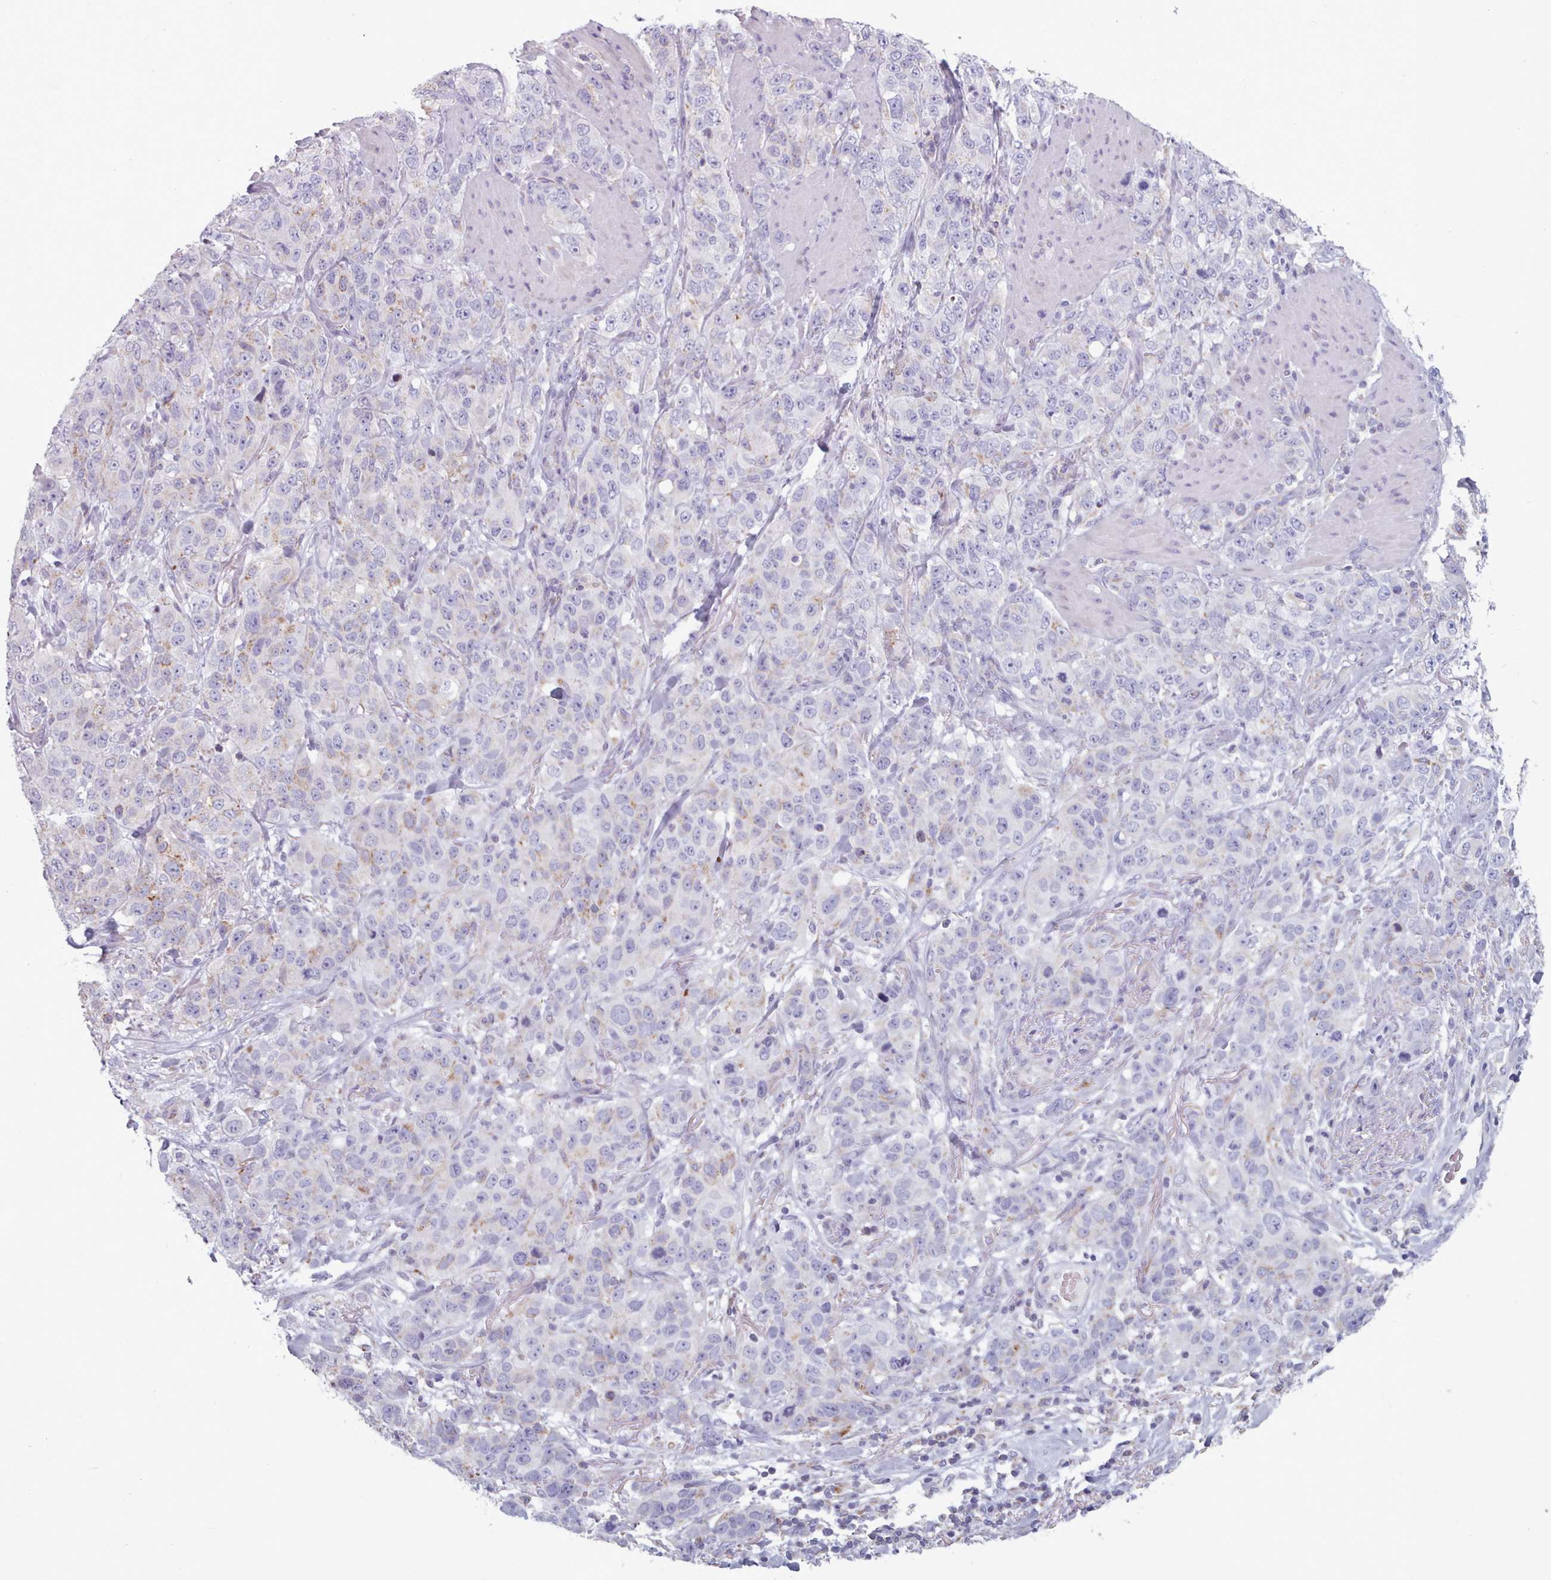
{"staining": {"intensity": "negative", "quantity": "none", "location": "none"}, "tissue": "stomach cancer", "cell_type": "Tumor cells", "image_type": "cancer", "snomed": [{"axis": "morphology", "description": "Adenocarcinoma, NOS"}, {"axis": "topography", "description": "Stomach"}], "caption": "IHC photomicrograph of neoplastic tissue: stomach cancer stained with DAB reveals no significant protein positivity in tumor cells.", "gene": "FAM170B", "patient": {"sex": "male", "age": 48}}